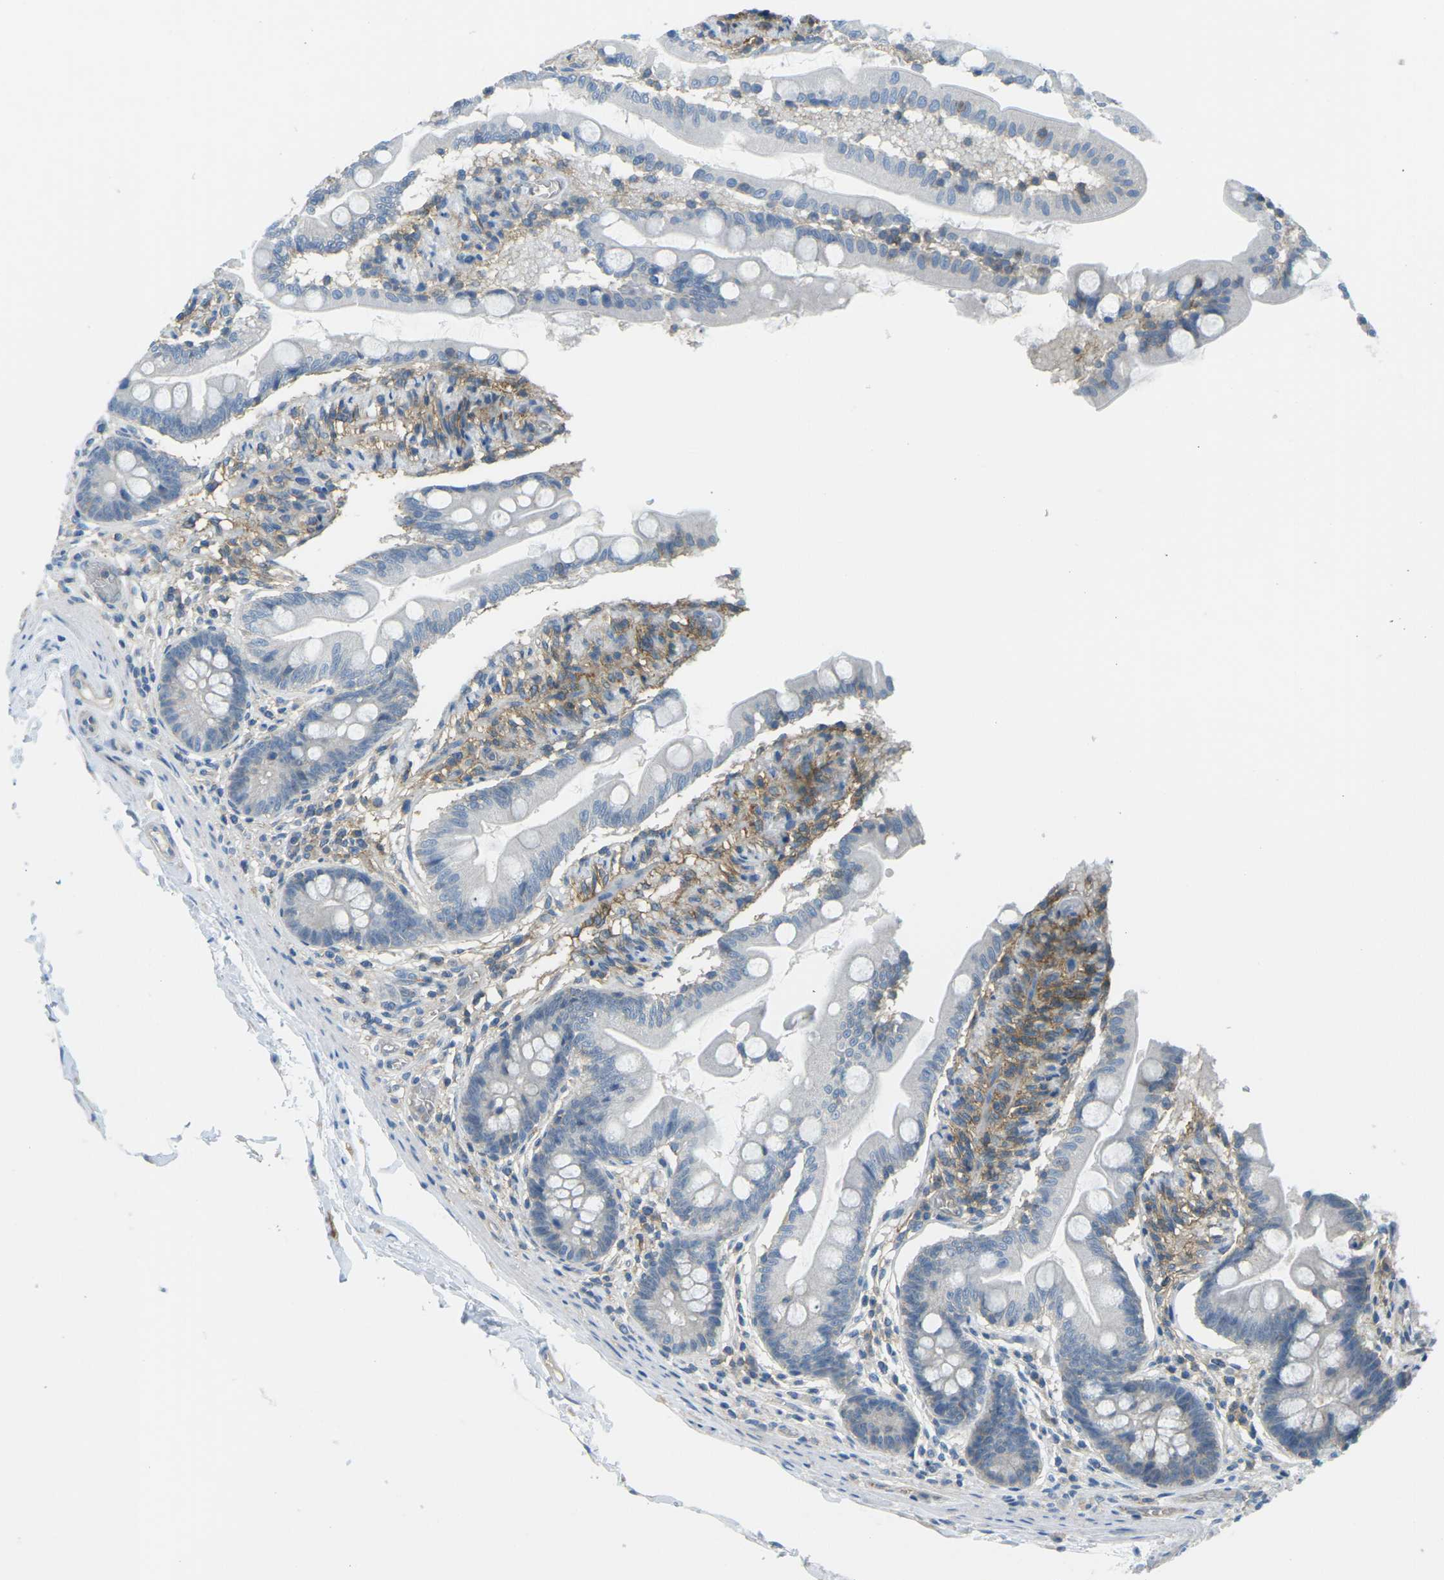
{"staining": {"intensity": "negative", "quantity": "none", "location": "none"}, "tissue": "small intestine", "cell_type": "Glandular cells", "image_type": "normal", "snomed": [{"axis": "morphology", "description": "Normal tissue, NOS"}, {"axis": "topography", "description": "Small intestine"}], "caption": "An immunohistochemistry micrograph of unremarkable small intestine is shown. There is no staining in glandular cells of small intestine.", "gene": "CD47", "patient": {"sex": "female", "age": 56}}